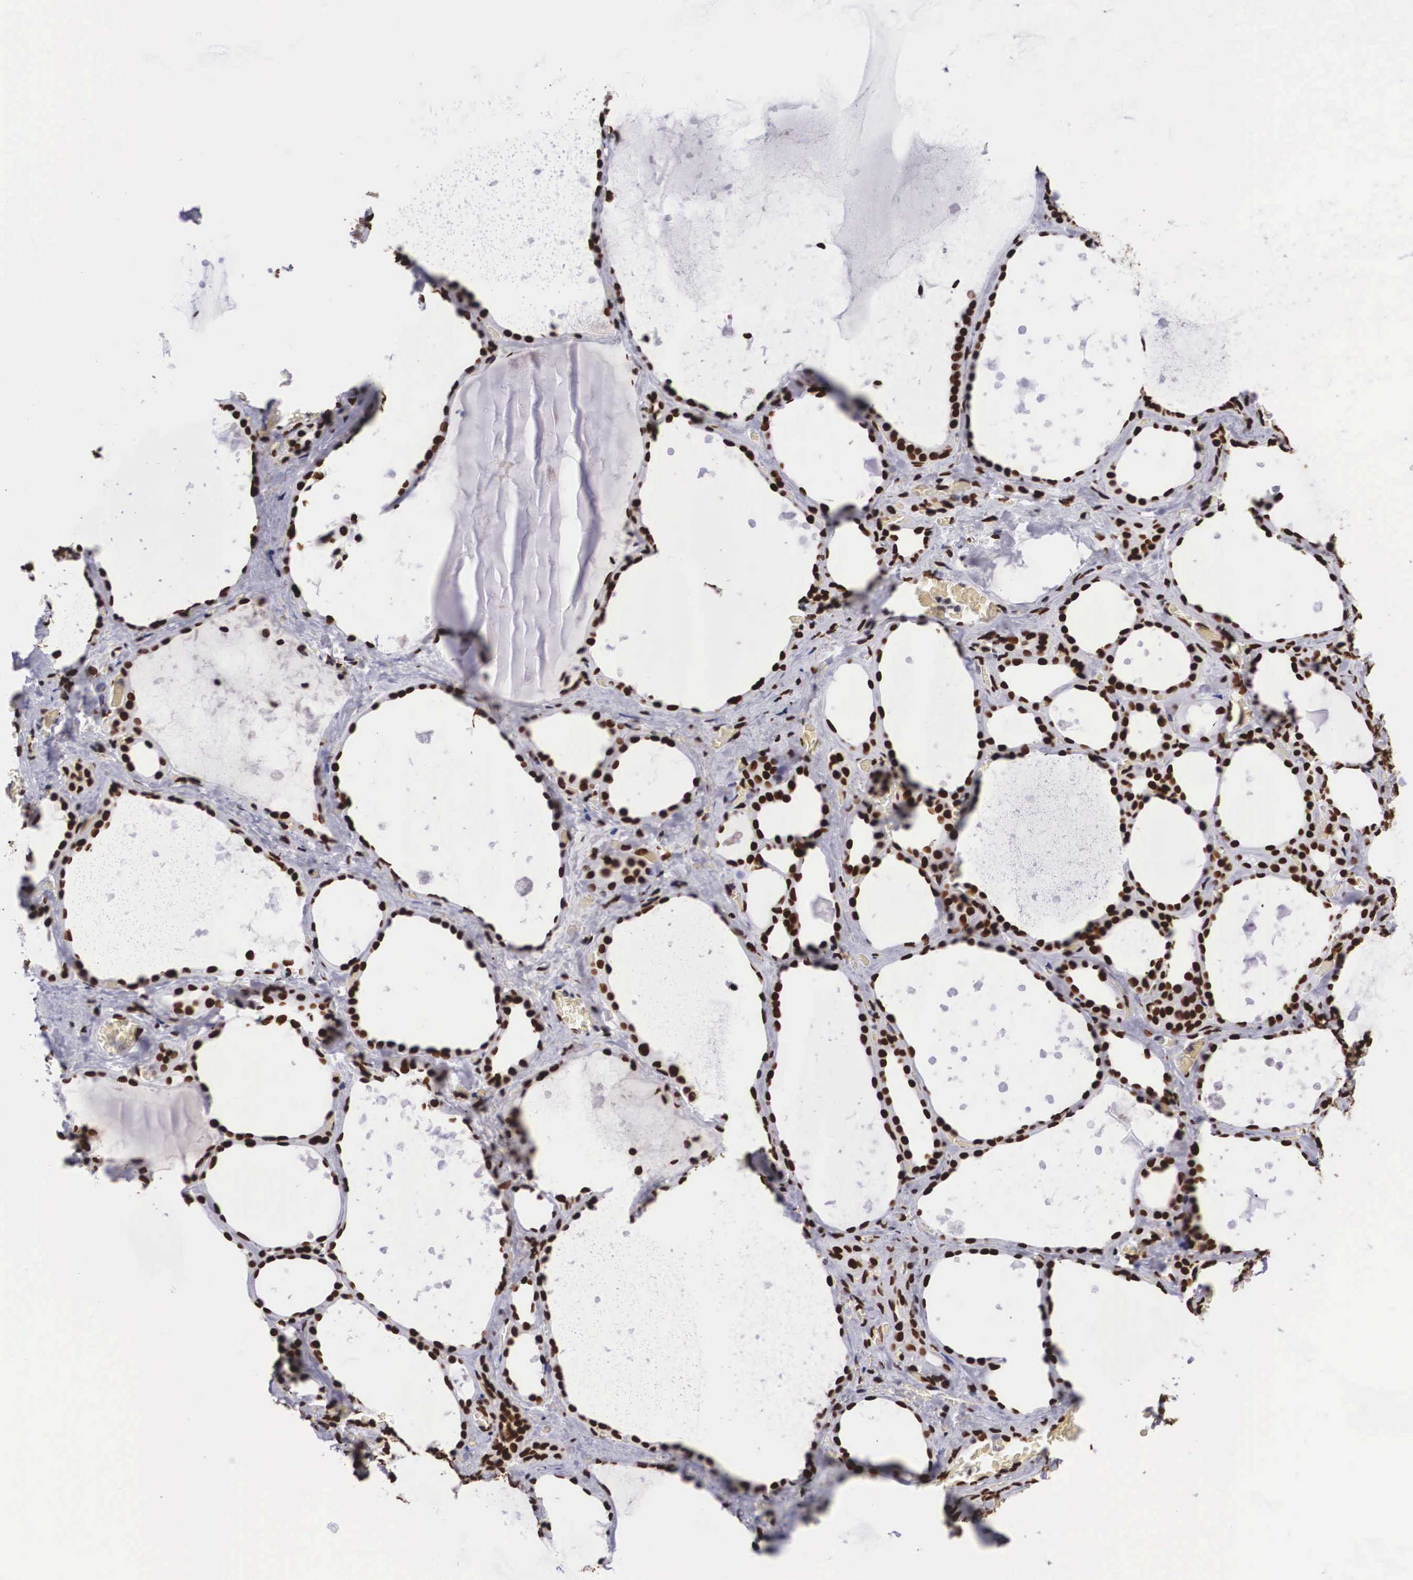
{"staining": {"intensity": "strong", "quantity": ">75%", "location": "nuclear"}, "tissue": "thyroid gland", "cell_type": "Glandular cells", "image_type": "normal", "snomed": [{"axis": "morphology", "description": "Normal tissue, NOS"}, {"axis": "topography", "description": "Thyroid gland"}], "caption": "Brown immunohistochemical staining in unremarkable thyroid gland shows strong nuclear staining in approximately >75% of glandular cells.", "gene": "MECP2", "patient": {"sex": "male", "age": 76}}